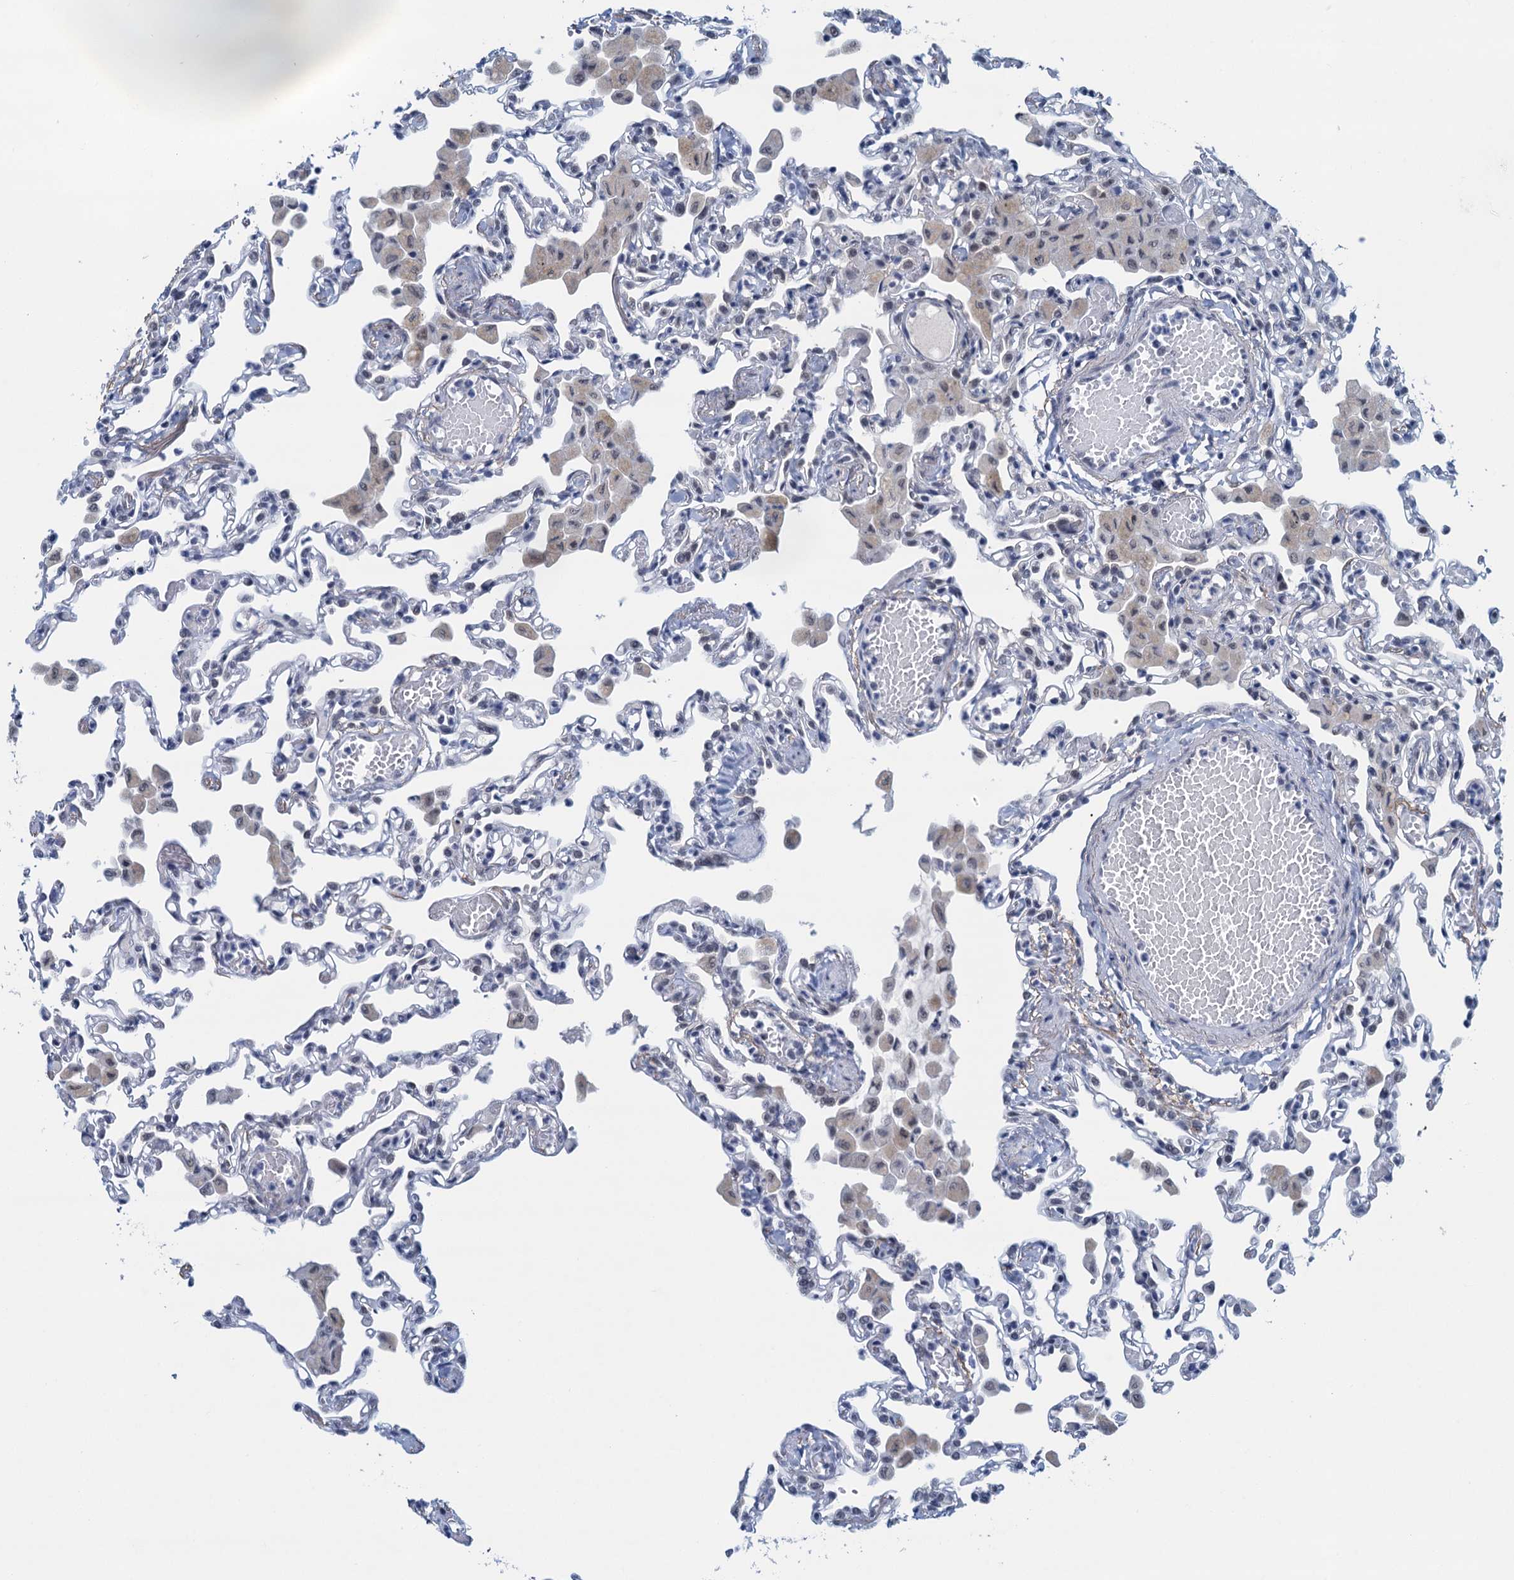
{"staining": {"intensity": "negative", "quantity": "none", "location": "none"}, "tissue": "lung", "cell_type": "Alveolar cells", "image_type": "normal", "snomed": [{"axis": "morphology", "description": "Normal tissue, NOS"}, {"axis": "topography", "description": "Bronchus"}, {"axis": "topography", "description": "Lung"}], "caption": "This is an immunohistochemistry histopathology image of benign human lung. There is no staining in alveolar cells.", "gene": "EPS8L1", "patient": {"sex": "female", "age": 49}}